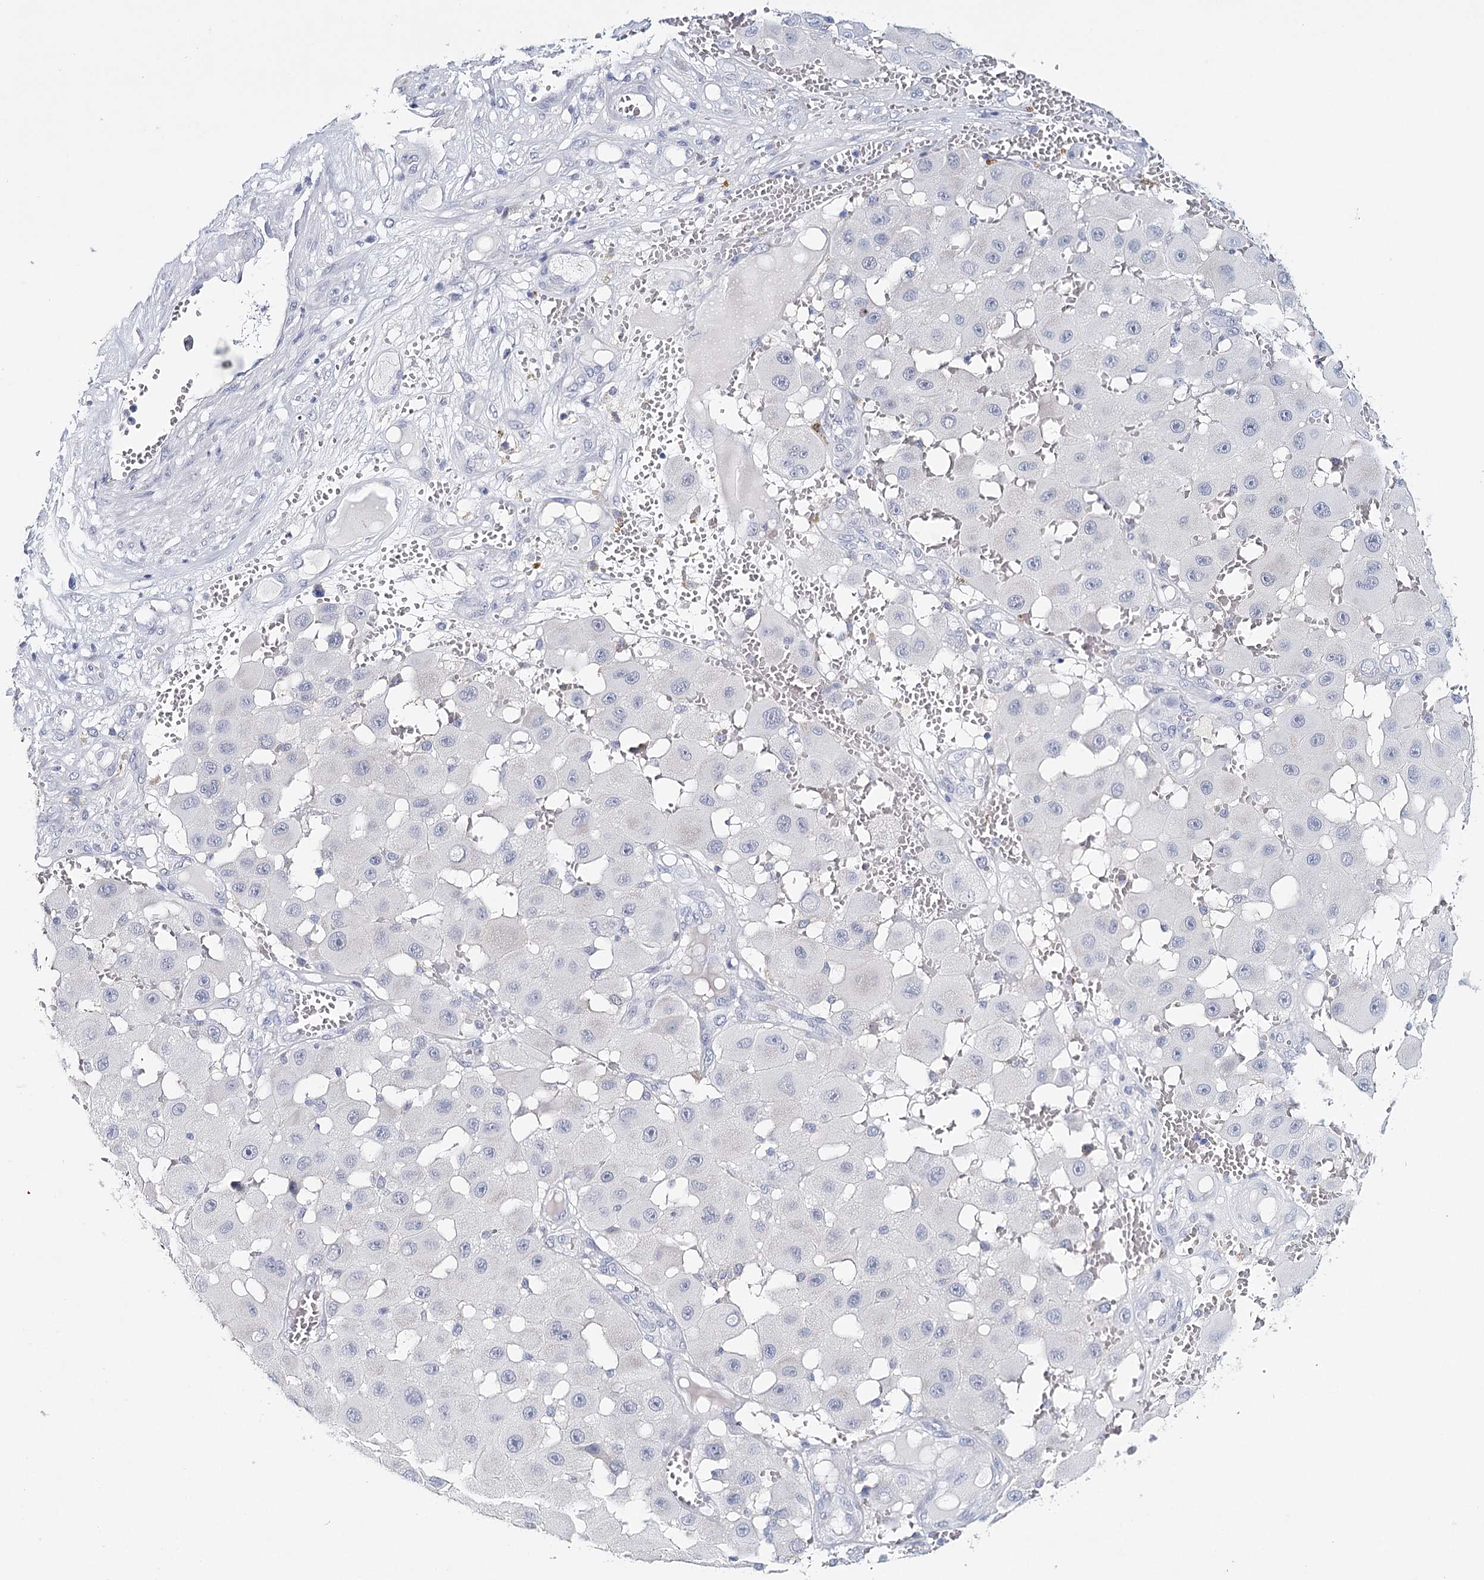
{"staining": {"intensity": "negative", "quantity": "none", "location": "none"}, "tissue": "melanoma", "cell_type": "Tumor cells", "image_type": "cancer", "snomed": [{"axis": "morphology", "description": "Malignant melanoma, NOS"}, {"axis": "topography", "description": "Skin"}], "caption": "Tumor cells show no significant staining in malignant melanoma. (DAB IHC with hematoxylin counter stain).", "gene": "HSPA4L", "patient": {"sex": "female", "age": 81}}